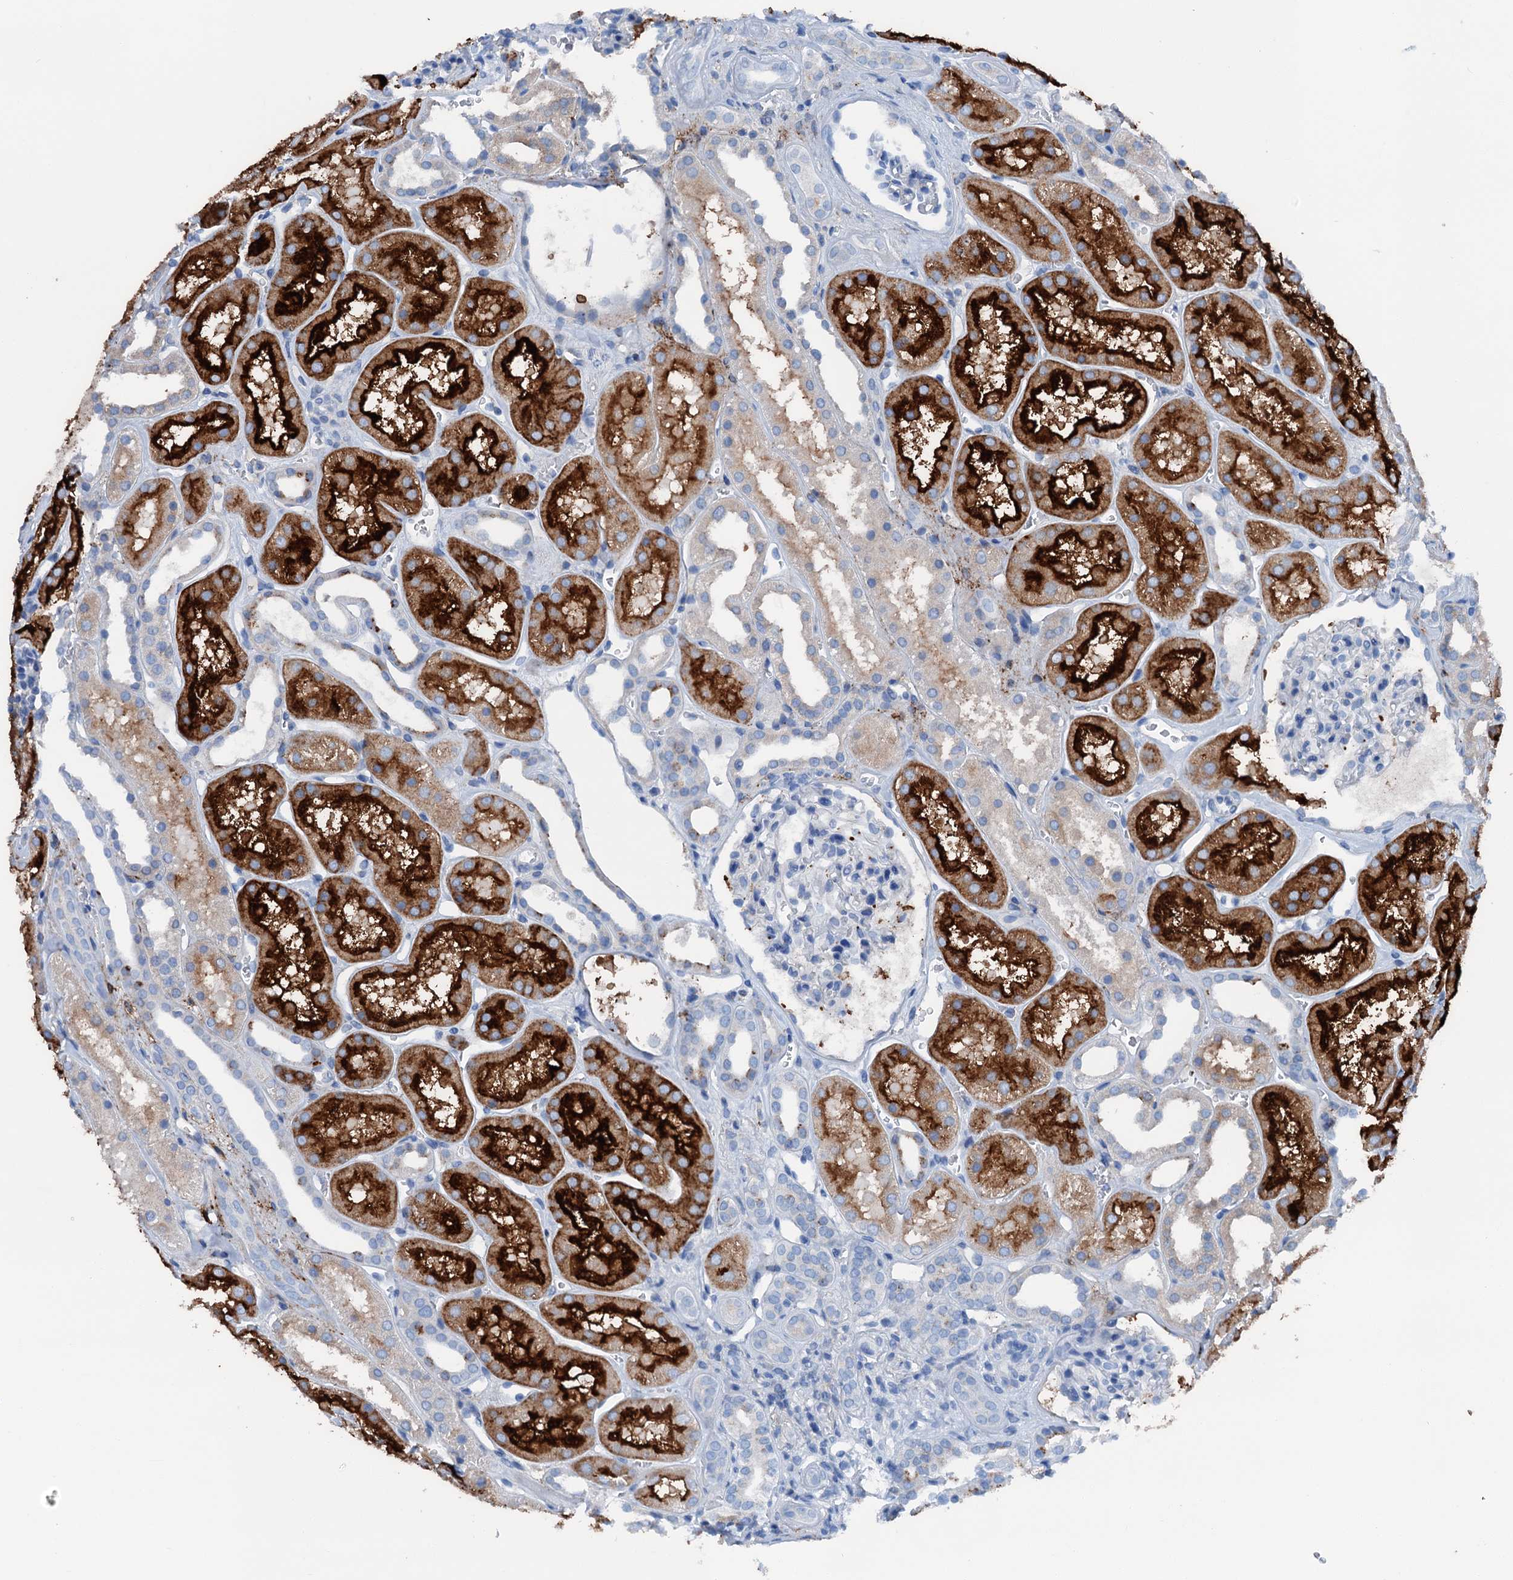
{"staining": {"intensity": "negative", "quantity": "none", "location": "none"}, "tissue": "kidney", "cell_type": "Cells in glomeruli", "image_type": "normal", "snomed": [{"axis": "morphology", "description": "Normal tissue, NOS"}, {"axis": "topography", "description": "Kidney"}], "caption": "This histopathology image is of benign kidney stained with IHC to label a protein in brown with the nuclei are counter-stained blue. There is no positivity in cells in glomeruli. (DAB (3,3'-diaminobenzidine) immunohistochemistry, high magnification).", "gene": "C1QTNF4", "patient": {"sex": "female", "age": 41}}